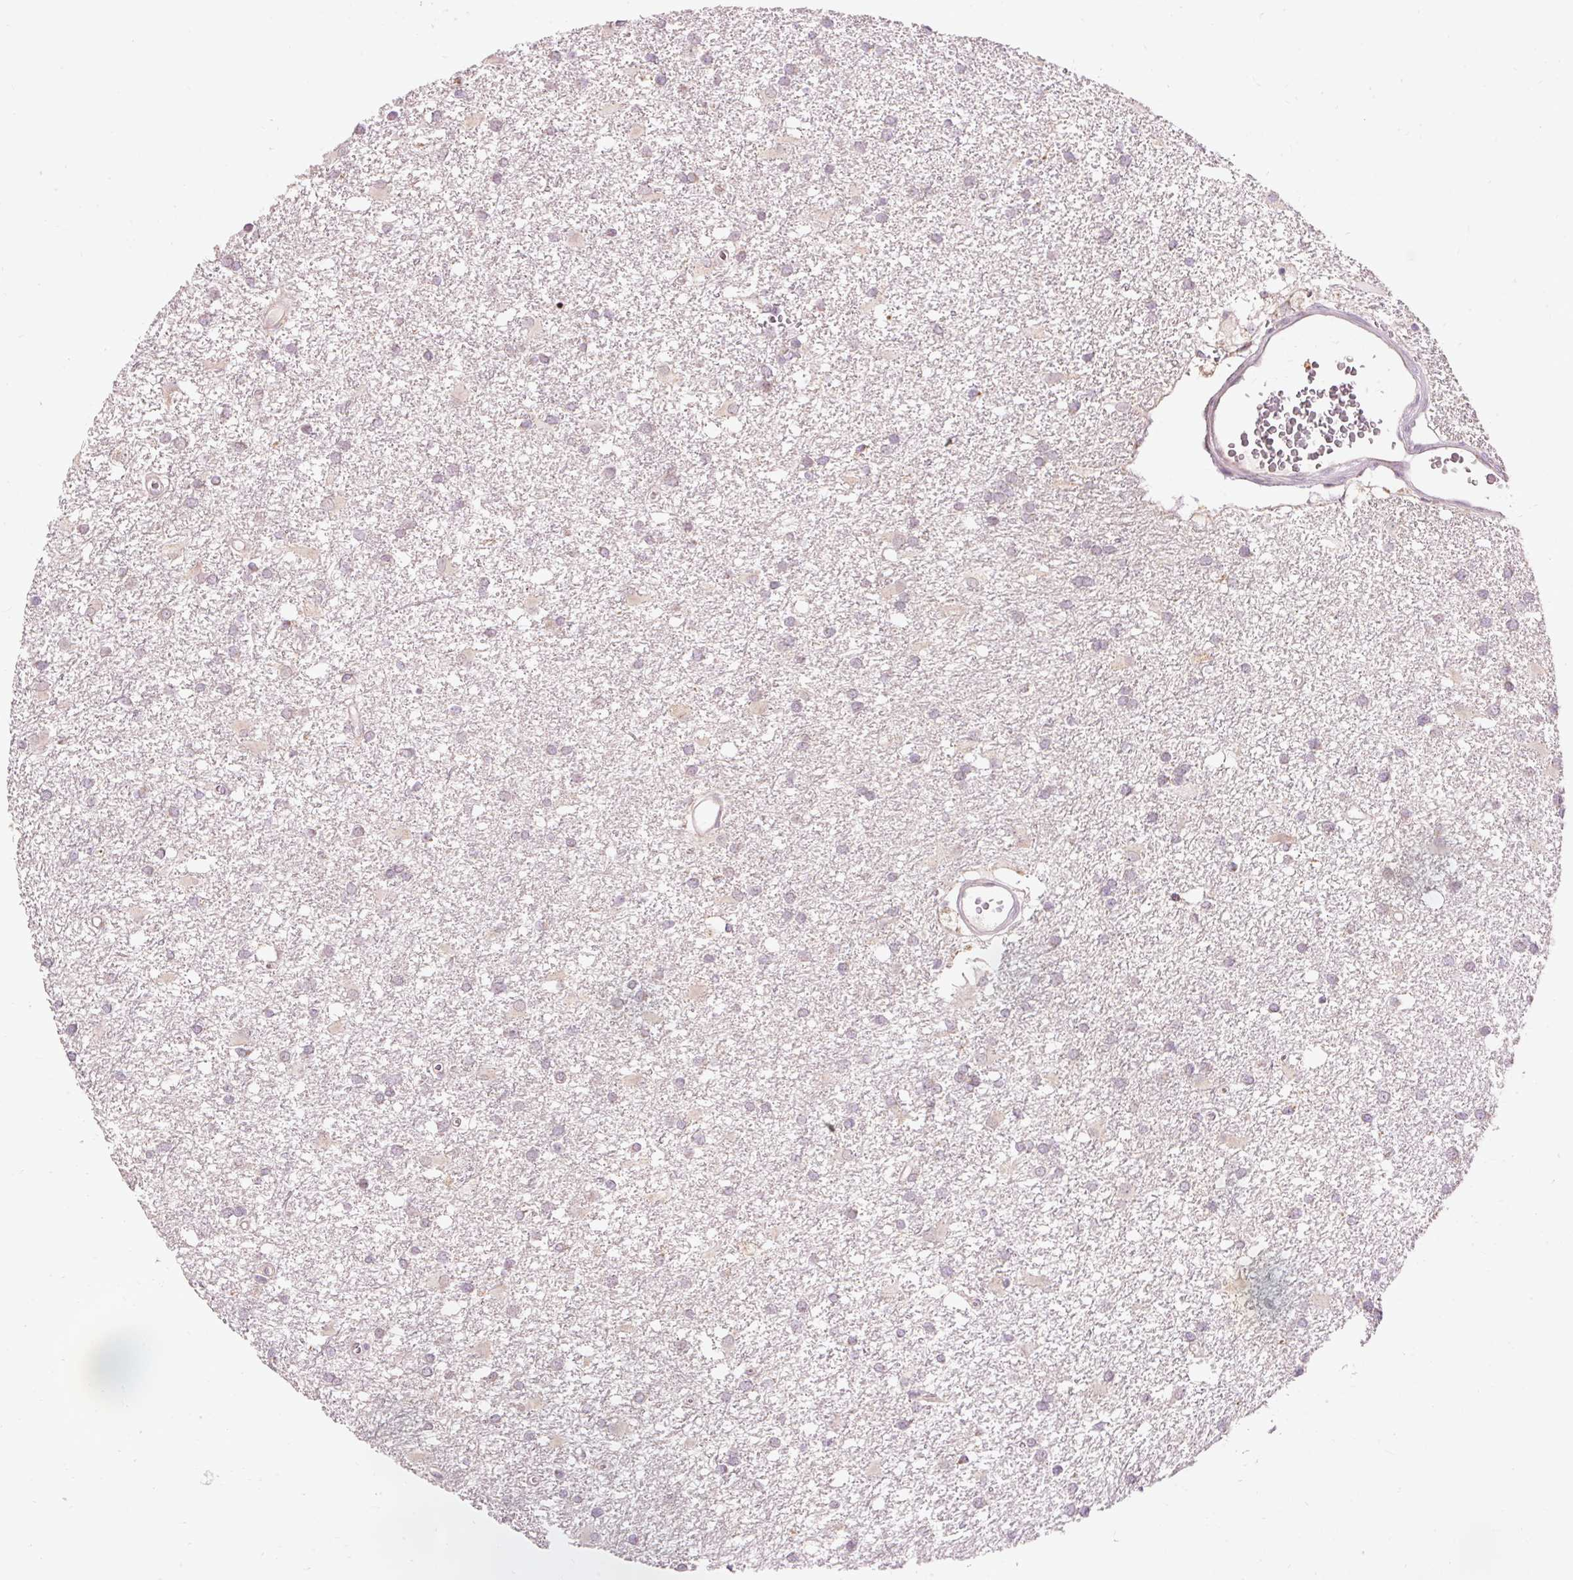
{"staining": {"intensity": "negative", "quantity": "none", "location": "none"}, "tissue": "glioma", "cell_type": "Tumor cells", "image_type": "cancer", "snomed": [{"axis": "morphology", "description": "Glioma, malignant, High grade"}, {"axis": "topography", "description": "Brain"}], "caption": "Tumor cells are negative for brown protein staining in glioma.", "gene": "PRDX5", "patient": {"sex": "male", "age": 48}}